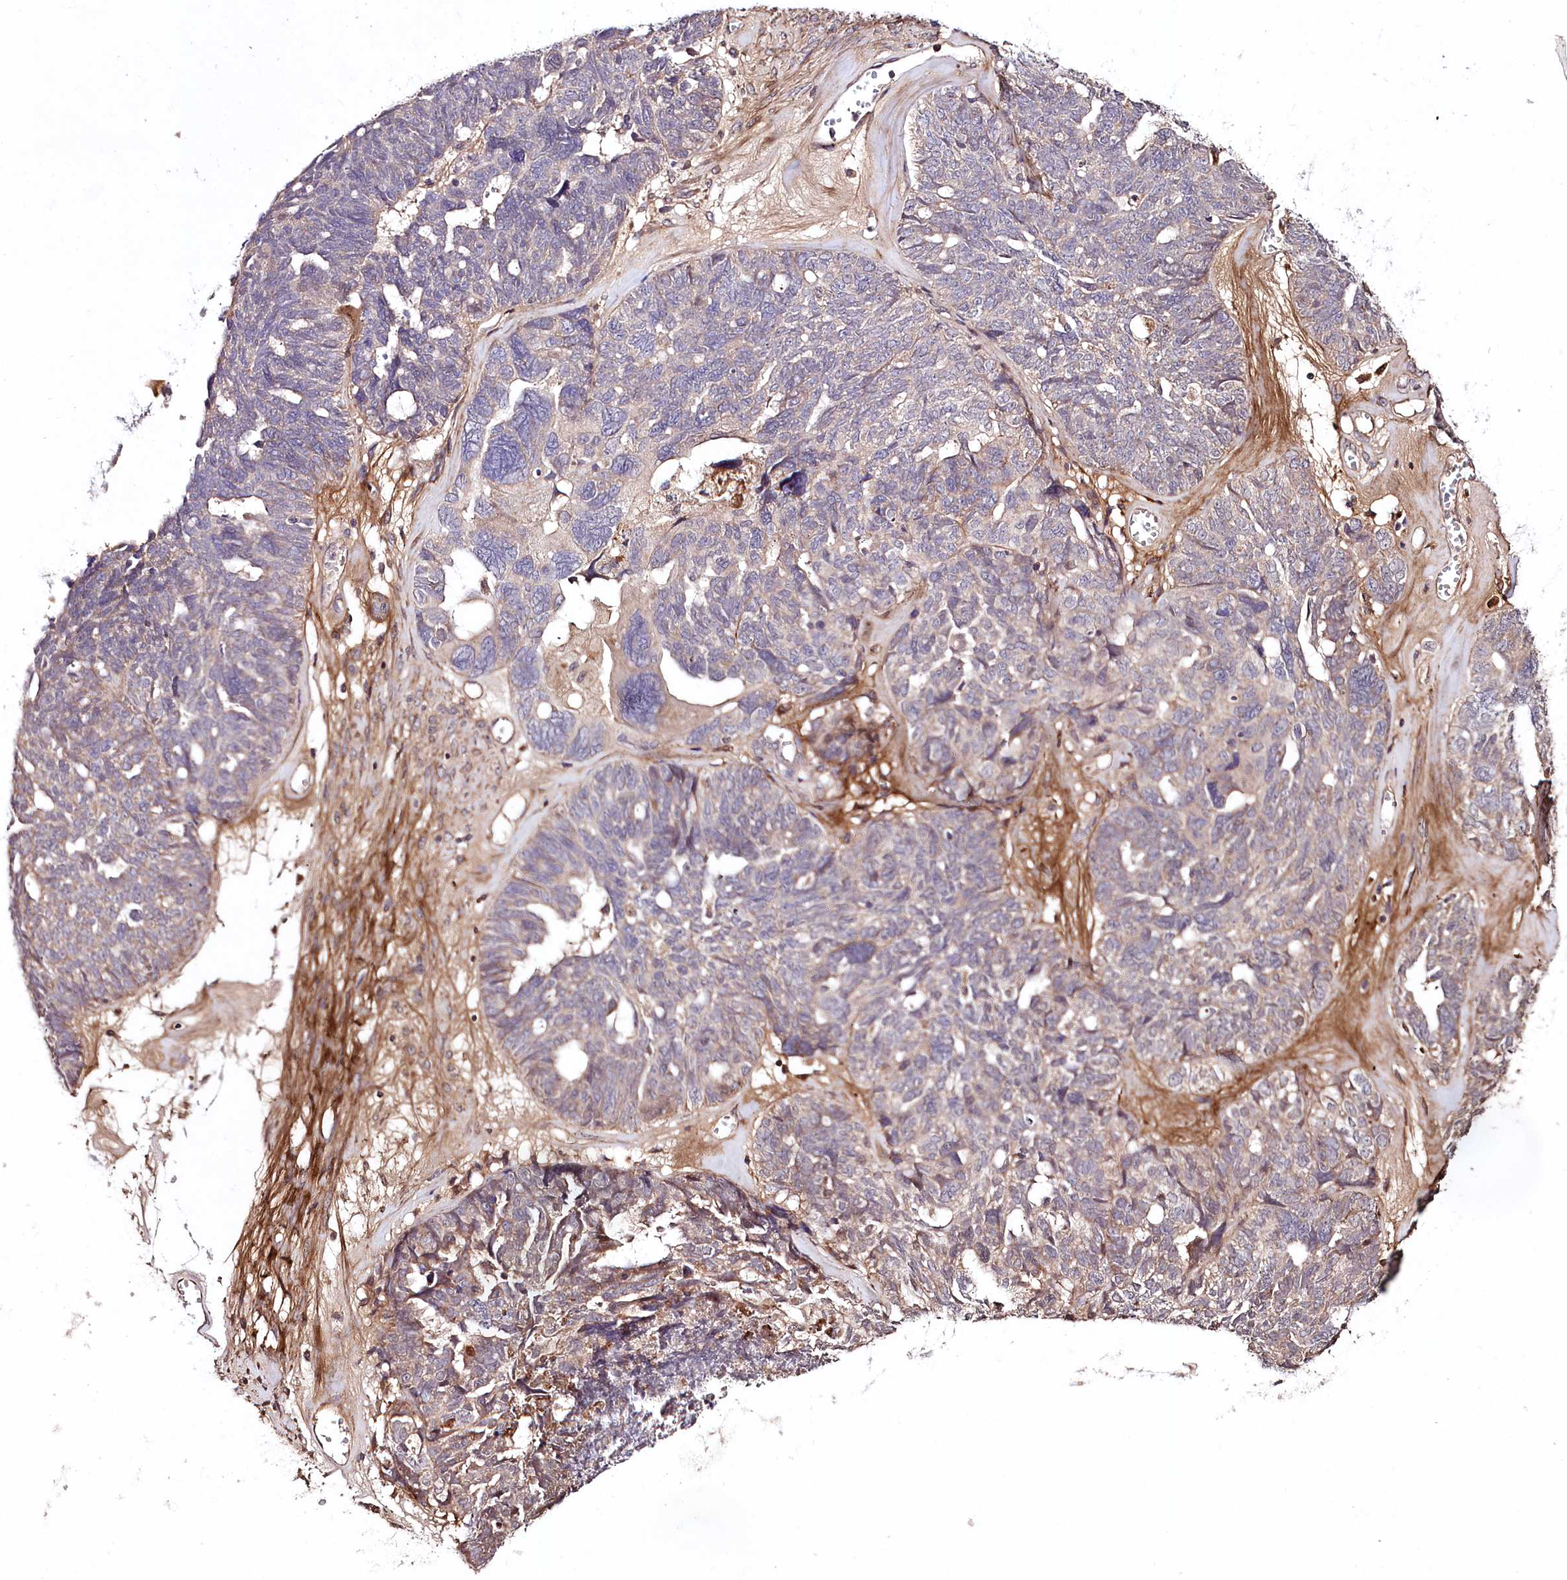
{"staining": {"intensity": "moderate", "quantity": "<25%", "location": "cytoplasmic/membranous"}, "tissue": "ovarian cancer", "cell_type": "Tumor cells", "image_type": "cancer", "snomed": [{"axis": "morphology", "description": "Cystadenocarcinoma, serous, NOS"}, {"axis": "topography", "description": "Ovary"}], "caption": "A low amount of moderate cytoplasmic/membranous expression is present in about <25% of tumor cells in ovarian cancer (serous cystadenocarcinoma) tissue.", "gene": "TNPO3", "patient": {"sex": "female", "age": 79}}